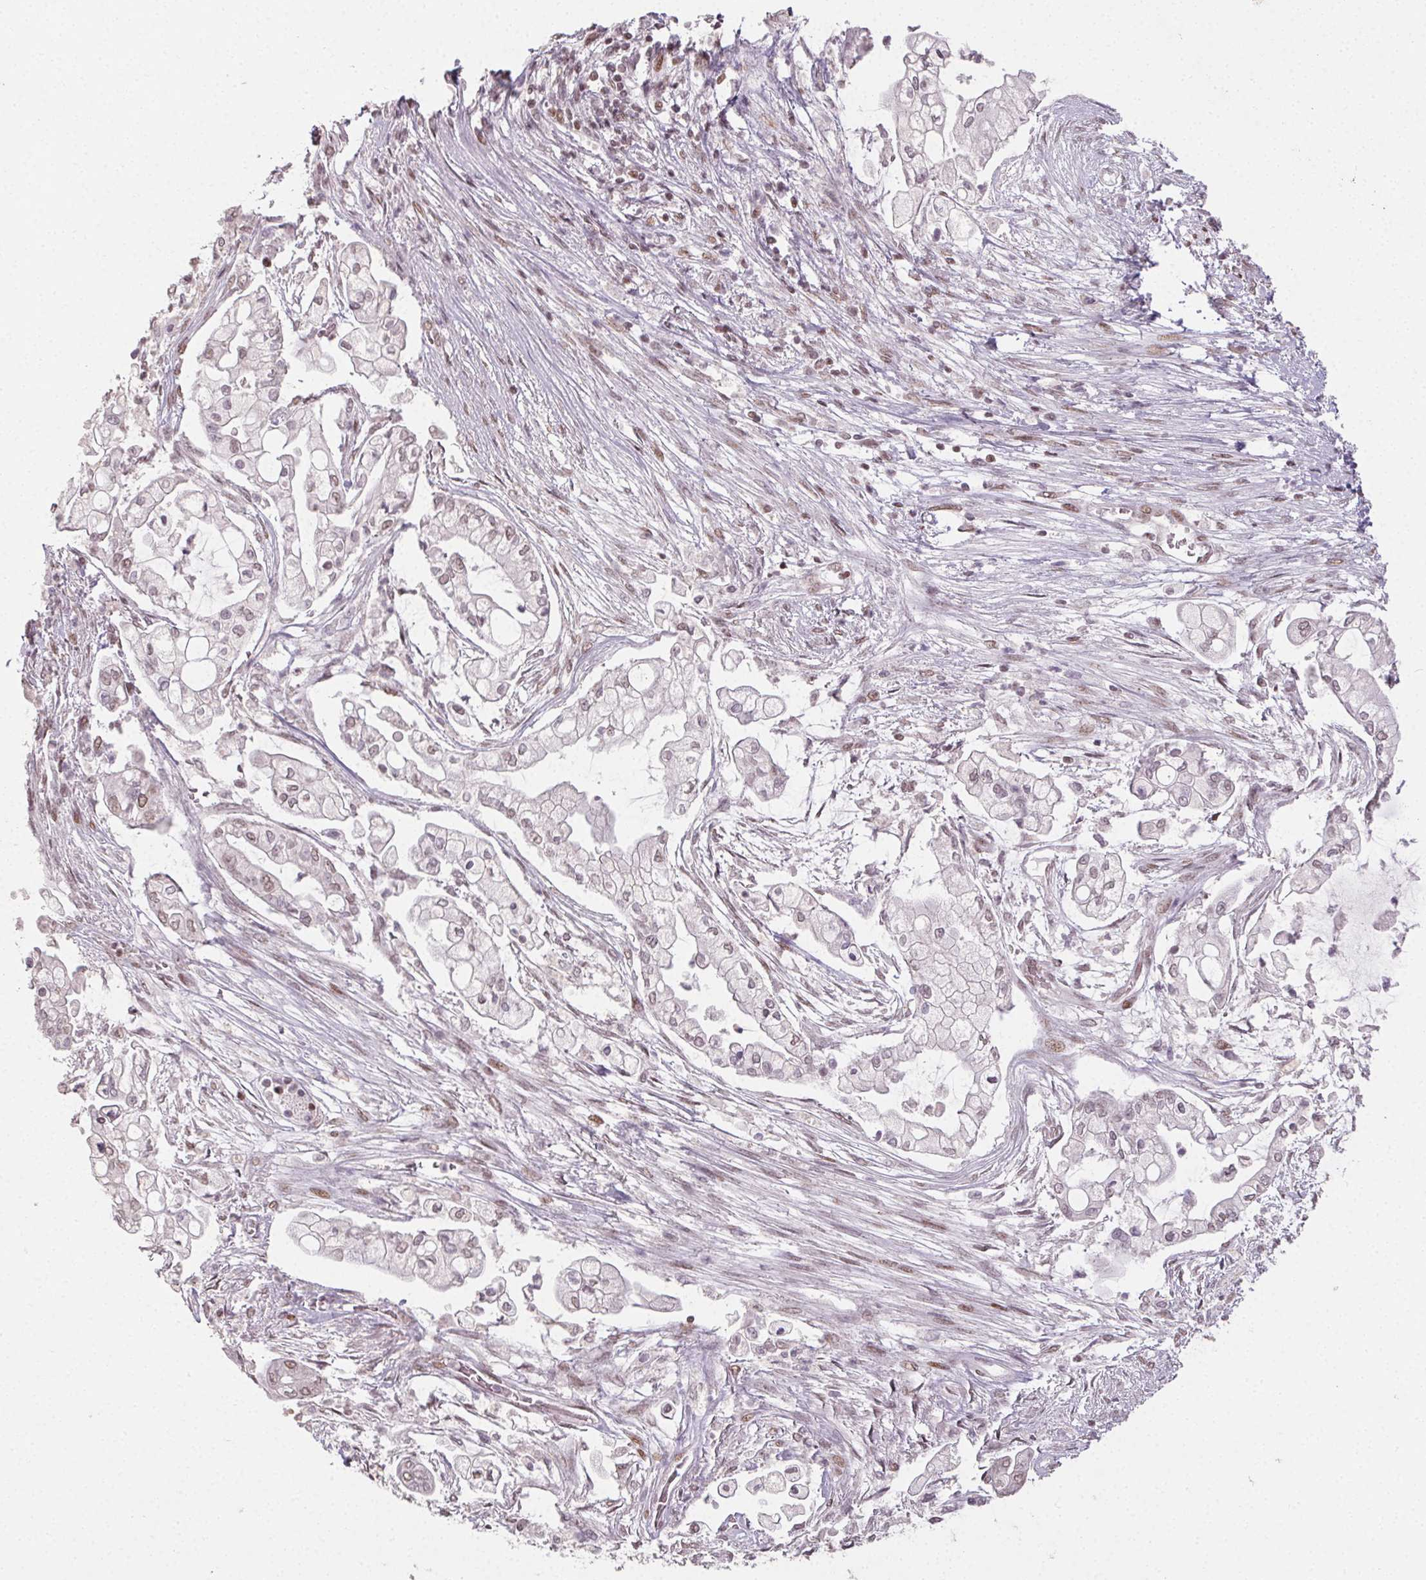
{"staining": {"intensity": "weak", "quantity": ">75%", "location": "nuclear"}, "tissue": "pancreatic cancer", "cell_type": "Tumor cells", "image_type": "cancer", "snomed": [{"axis": "morphology", "description": "Adenocarcinoma, NOS"}, {"axis": "topography", "description": "Pancreas"}], "caption": "Immunohistochemistry staining of pancreatic cancer, which displays low levels of weak nuclear staining in approximately >75% of tumor cells indicating weak nuclear protein expression. The staining was performed using DAB (3,3'-diaminobenzidine) (brown) for protein detection and nuclei were counterstained in hematoxylin (blue).", "gene": "KMT2A", "patient": {"sex": "female", "age": 69}}